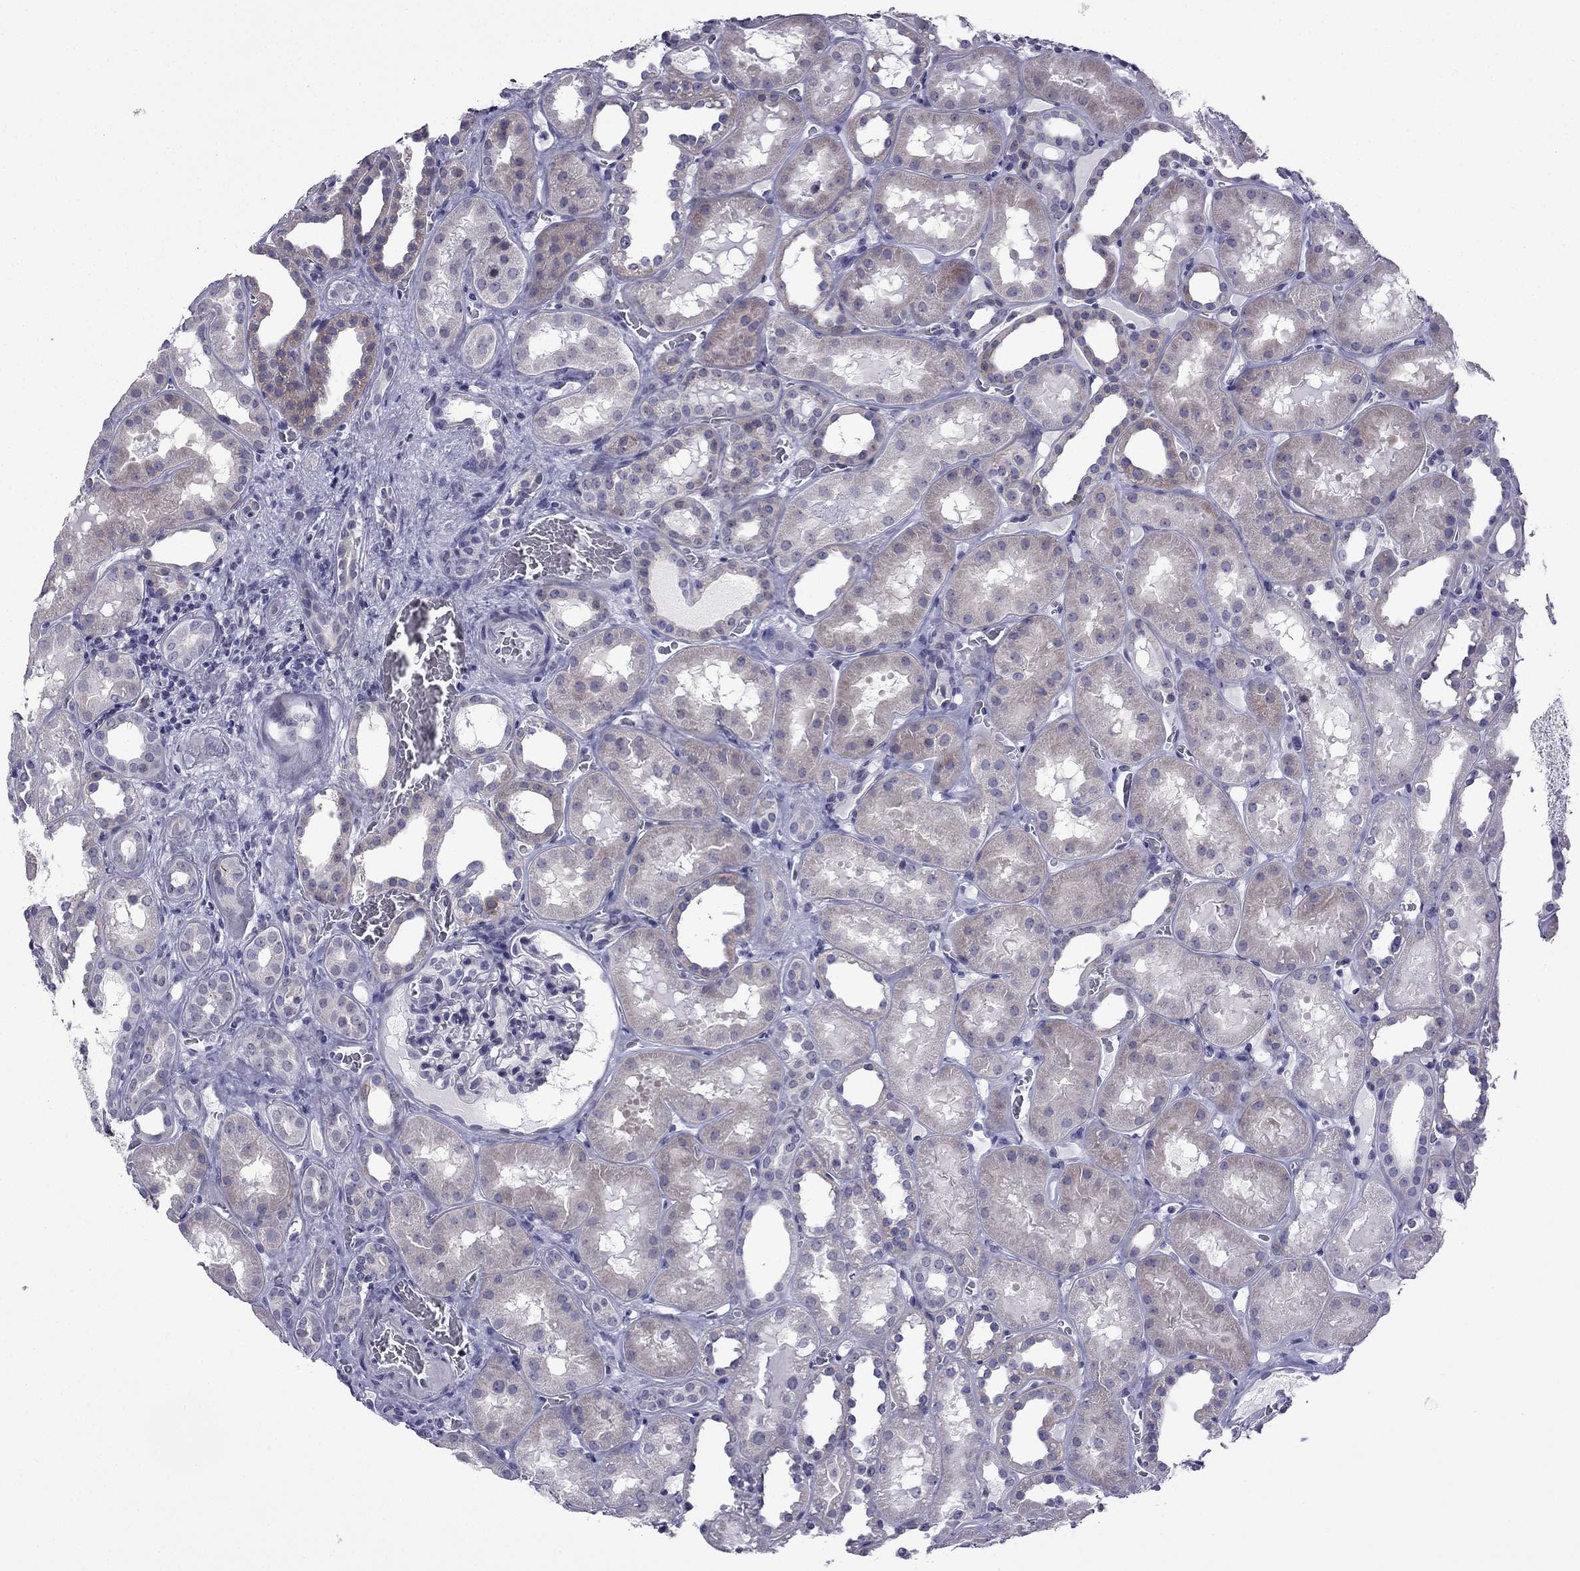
{"staining": {"intensity": "negative", "quantity": "none", "location": "none"}, "tissue": "kidney", "cell_type": "Cells in glomeruli", "image_type": "normal", "snomed": [{"axis": "morphology", "description": "Normal tissue, NOS"}, {"axis": "topography", "description": "Kidney"}], "caption": "Micrograph shows no significant protein positivity in cells in glomeruli of normal kidney.", "gene": "POM121L12", "patient": {"sex": "female", "age": 41}}